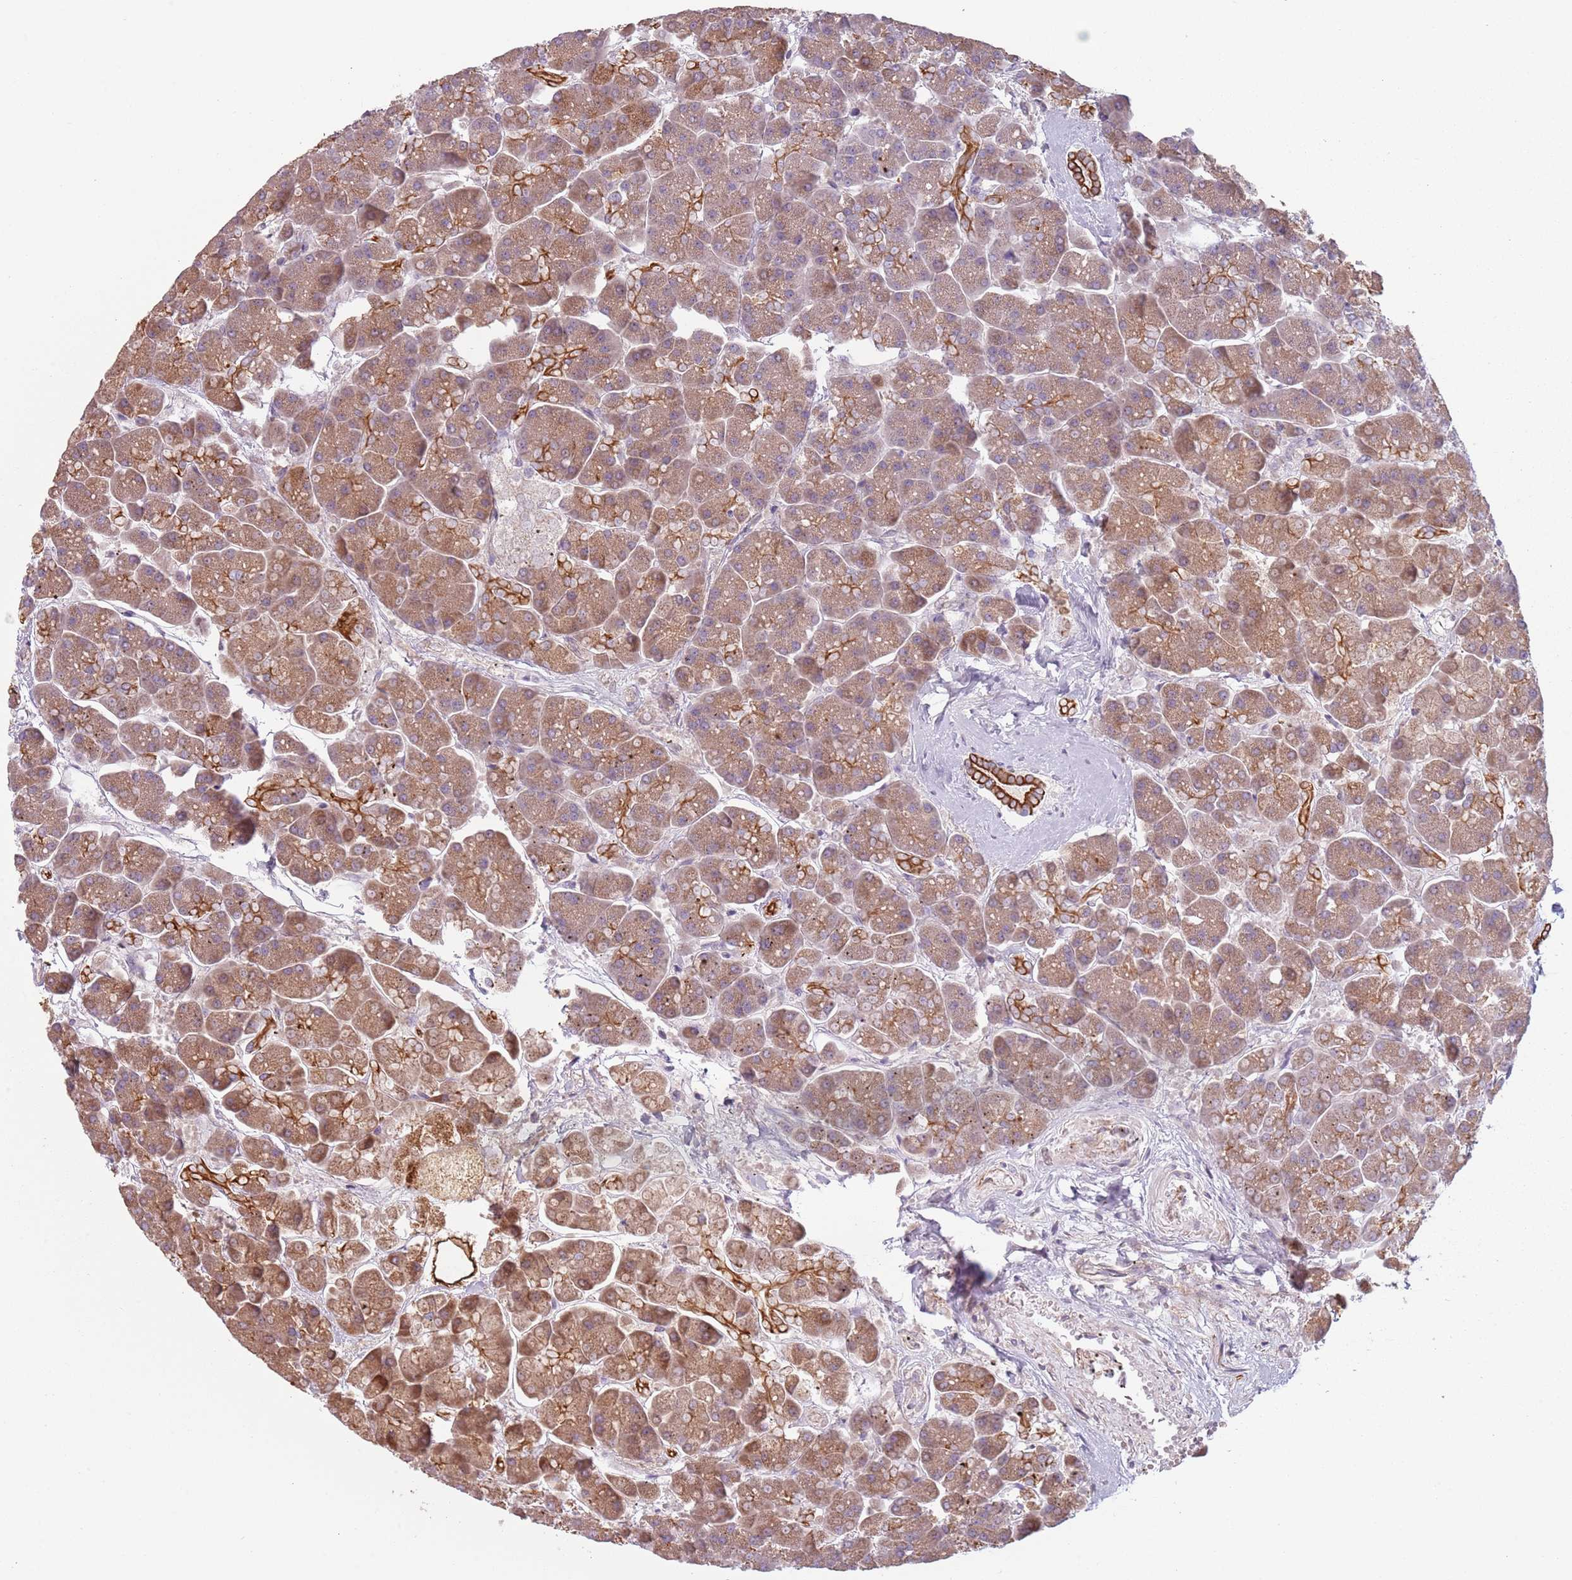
{"staining": {"intensity": "strong", "quantity": ">75%", "location": "cytoplasmic/membranous"}, "tissue": "pancreas", "cell_type": "Exocrine glandular cells", "image_type": "normal", "snomed": [{"axis": "morphology", "description": "Normal tissue, NOS"}, {"axis": "topography", "description": "Pancreas"}, {"axis": "topography", "description": "Peripheral nerve tissue"}], "caption": "Immunohistochemical staining of benign human pancreas demonstrates >75% levels of strong cytoplasmic/membranous protein positivity in approximately >75% of exocrine glandular cells. Immunohistochemistry (ihc) stains the protein in brown and the nuclei are stained blue.", "gene": "TLCD2", "patient": {"sex": "male", "age": 54}}